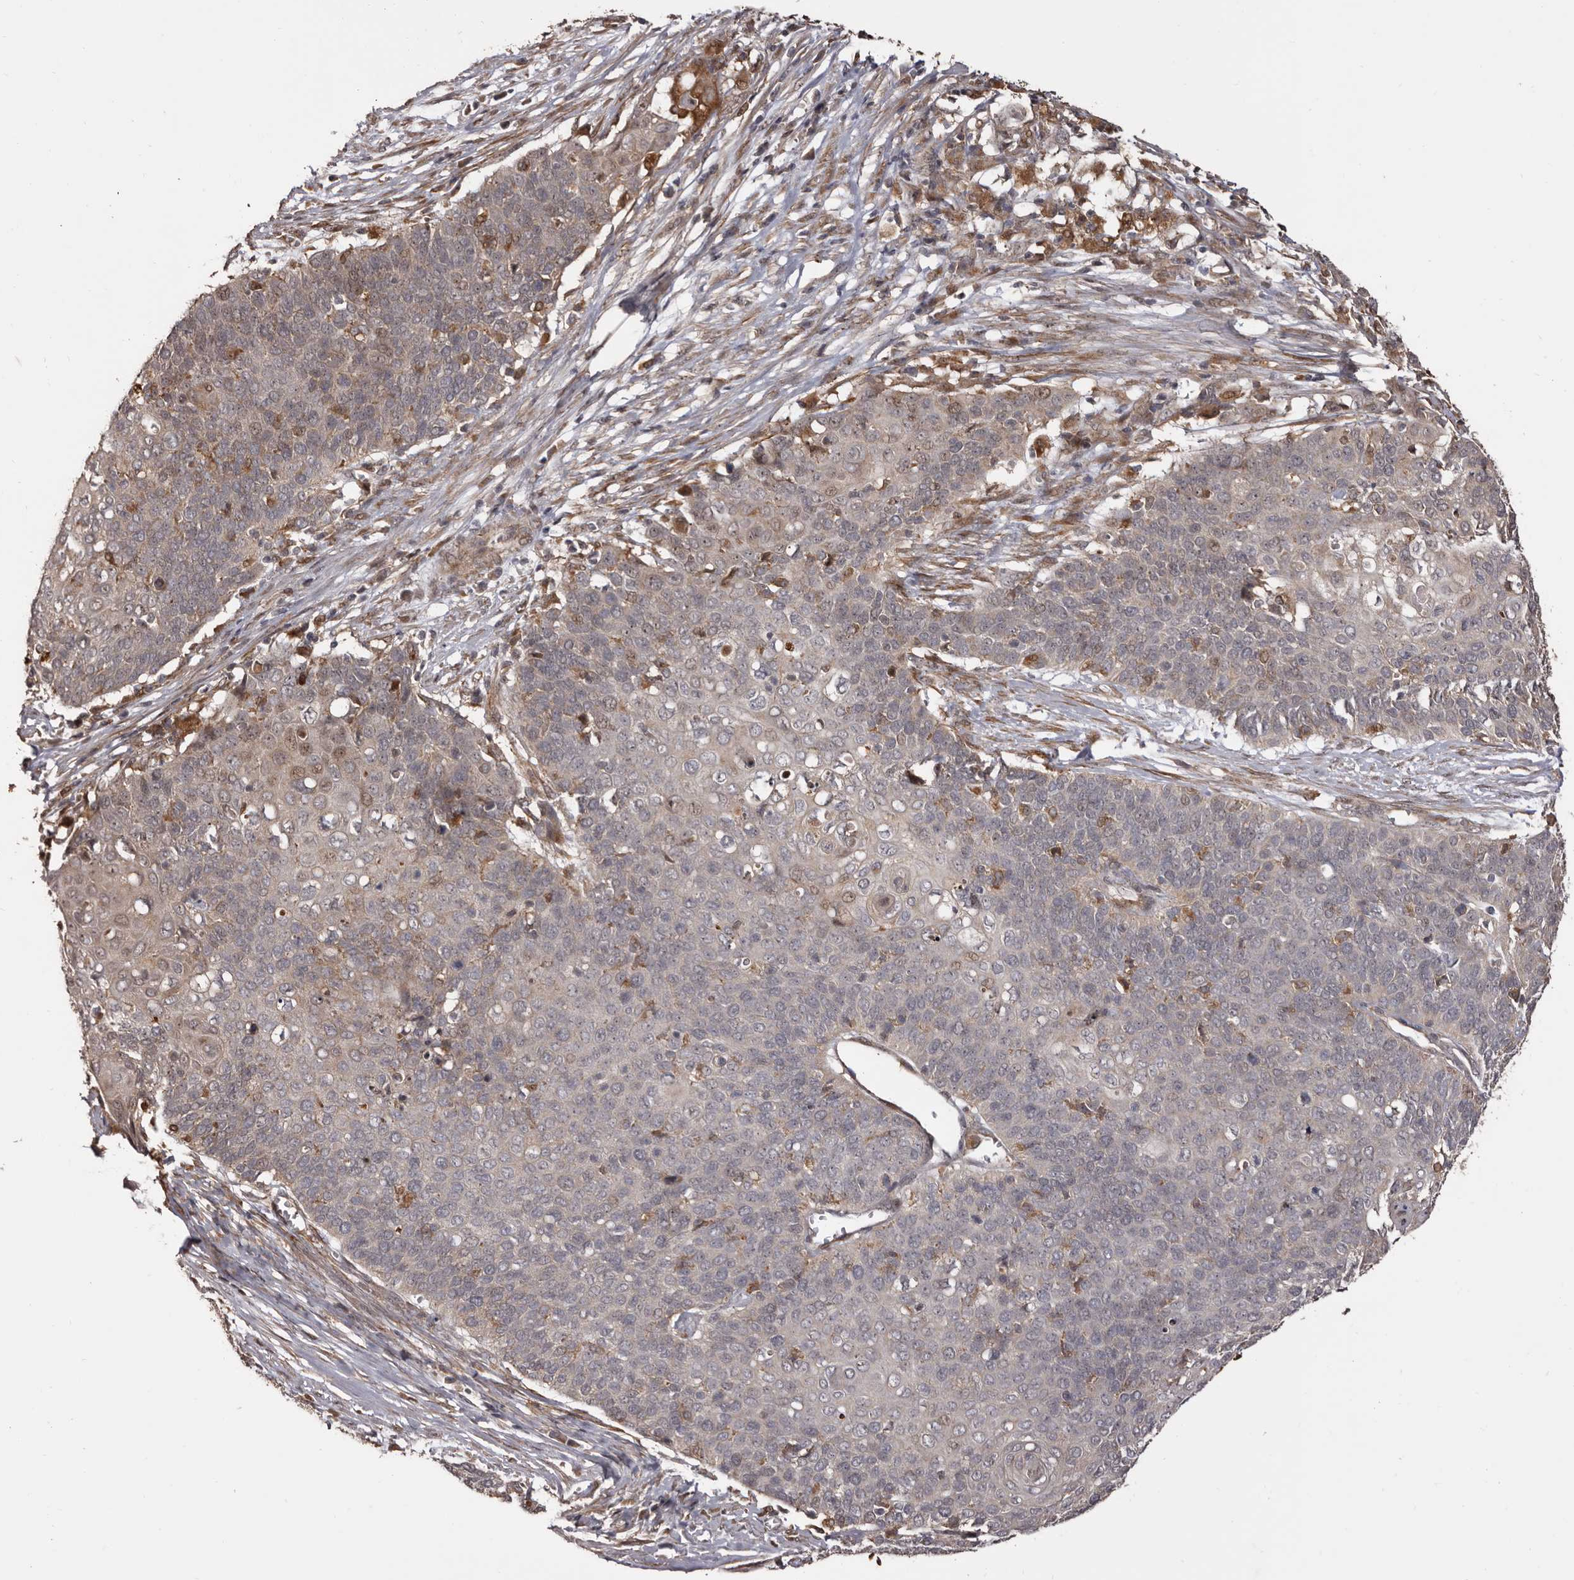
{"staining": {"intensity": "weak", "quantity": "<25%", "location": "cytoplasmic/membranous"}, "tissue": "cervical cancer", "cell_type": "Tumor cells", "image_type": "cancer", "snomed": [{"axis": "morphology", "description": "Squamous cell carcinoma, NOS"}, {"axis": "topography", "description": "Cervix"}], "caption": "A histopathology image of cervical cancer (squamous cell carcinoma) stained for a protein shows no brown staining in tumor cells.", "gene": "ZCCHC7", "patient": {"sex": "female", "age": 39}}